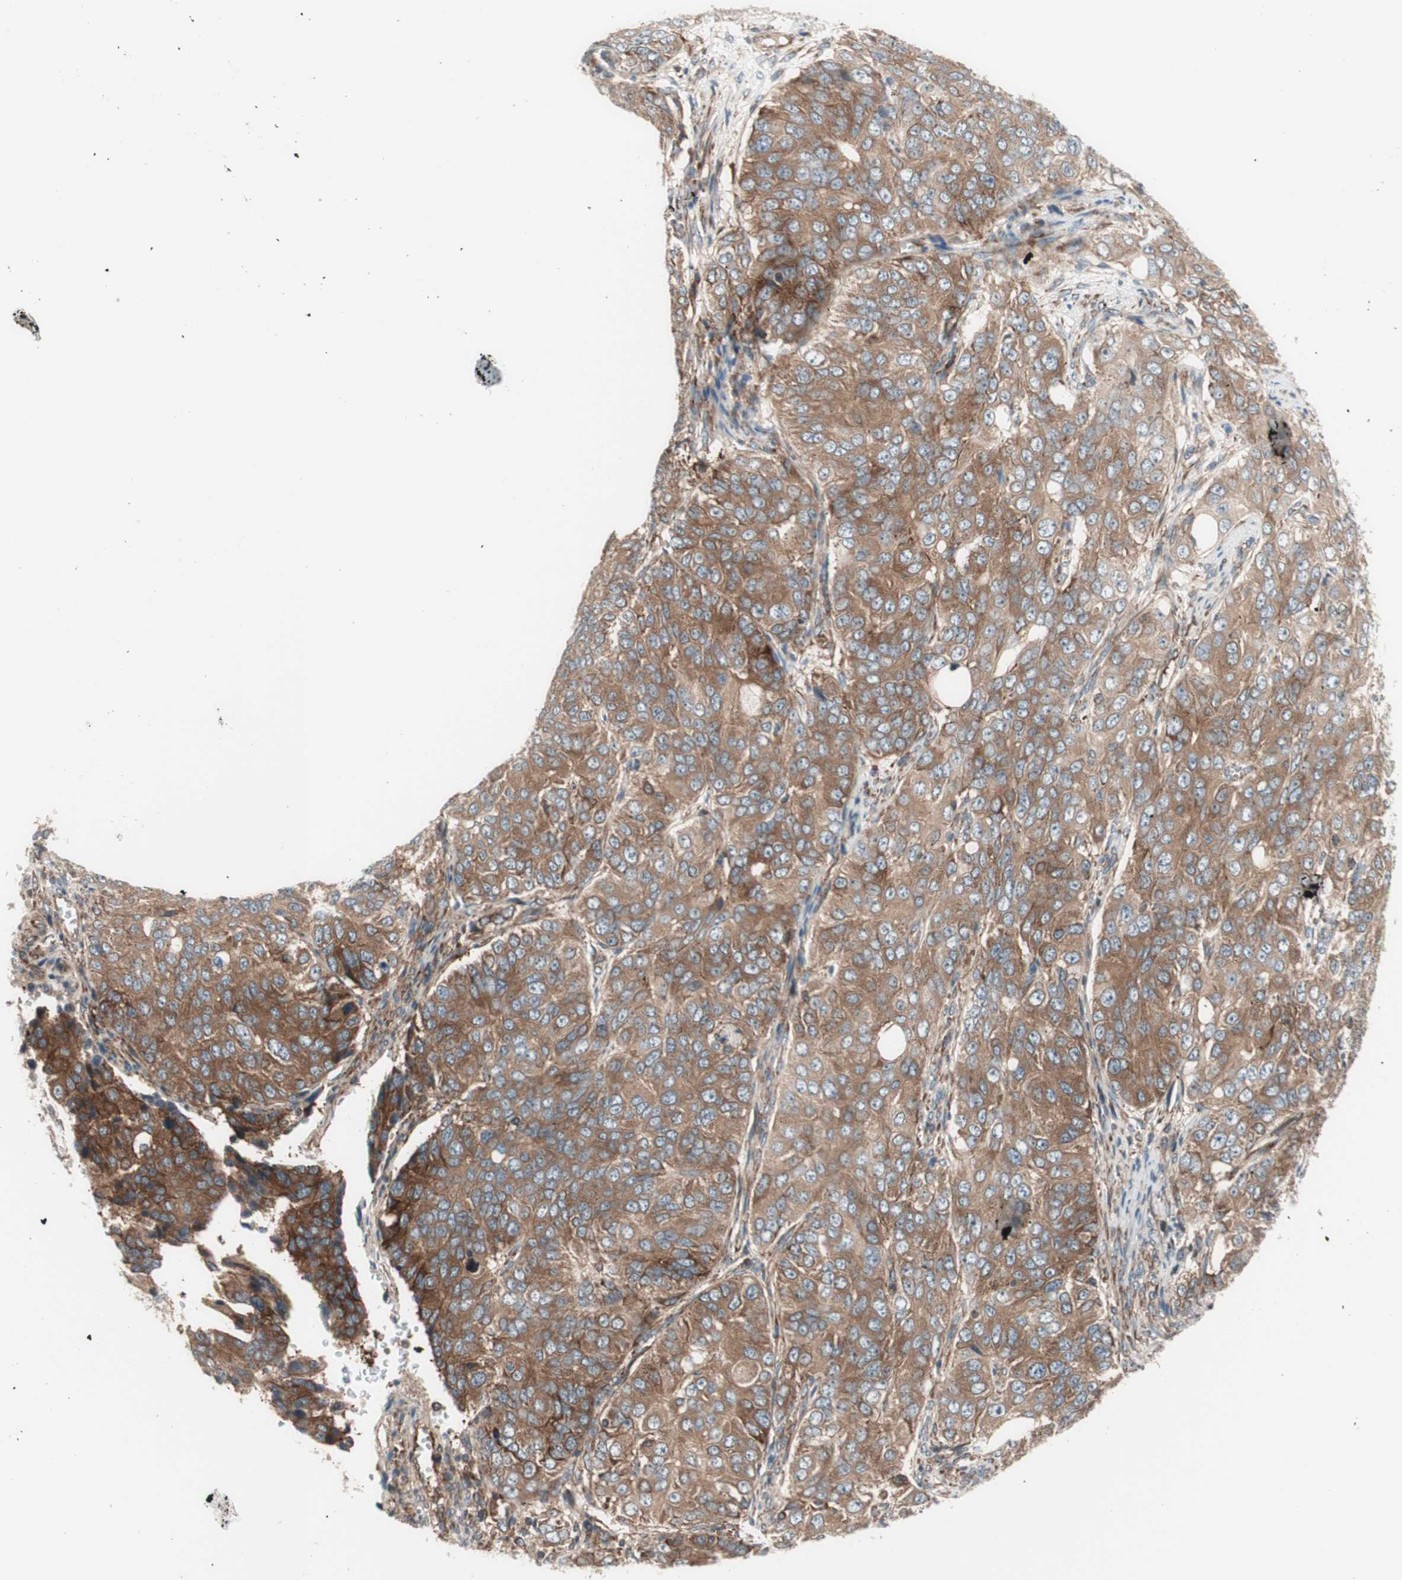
{"staining": {"intensity": "moderate", "quantity": ">75%", "location": "cytoplasmic/membranous"}, "tissue": "ovarian cancer", "cell_type": "Tumor cells", "image_type": "cancer", "snomed": [{"axis": "morphology", "description": "Carcinoma, endometroid"}, {"axis": "topography", "description": "Ovary"}], "caption": "A brown stain labels moderate cytoplasmic/membranous staining of a protein in human endometroid carcinoma (ovarian) tumor cells.", "gene": "CCN4", "patient": {"sex": "female", "age": 51}}